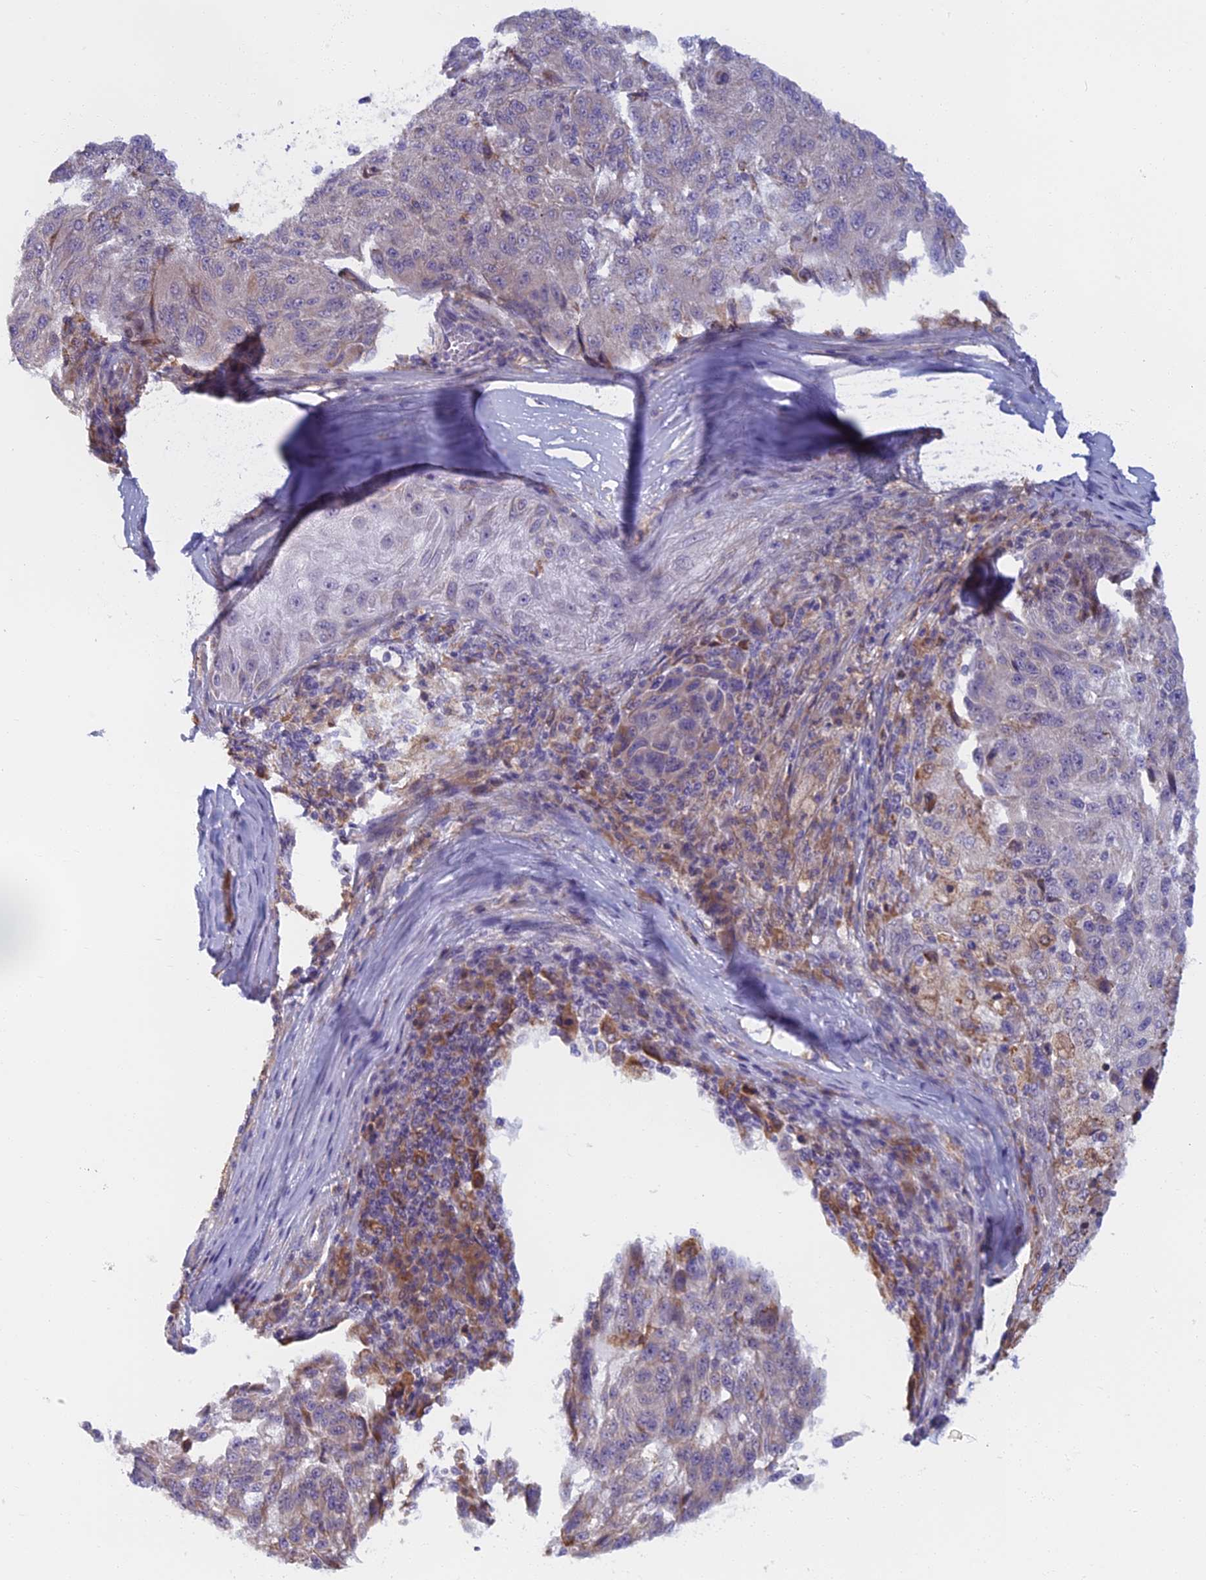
{"staining": {"intensity": "negative", "quantity": "none", "location": "none"}, "tissue": "melanoma", "cell_type": "Tumor cells", "image_type": "cancer", "snomed": [{"axis": "morphology", "description": "Malignant melanoma, NOS"}, {"axis": "topography", "description": "Skin"}], "caption": "High magnification brightfield microscopy of malignant melanoma stained with DAB (3,3'-diaminobenzidine) (brown) and counterstained with hematoxylin (blue): tumor cells show no significant staining. The staining was performed using DAB (3,3'-diaminobenzidine) to visualize the protein expression in brown, while the nuclei were stained in blue with hematoxylin (Magnification: 20x).", "gene": "DDX51", "patient": {"sex": "male", "age": 53}}